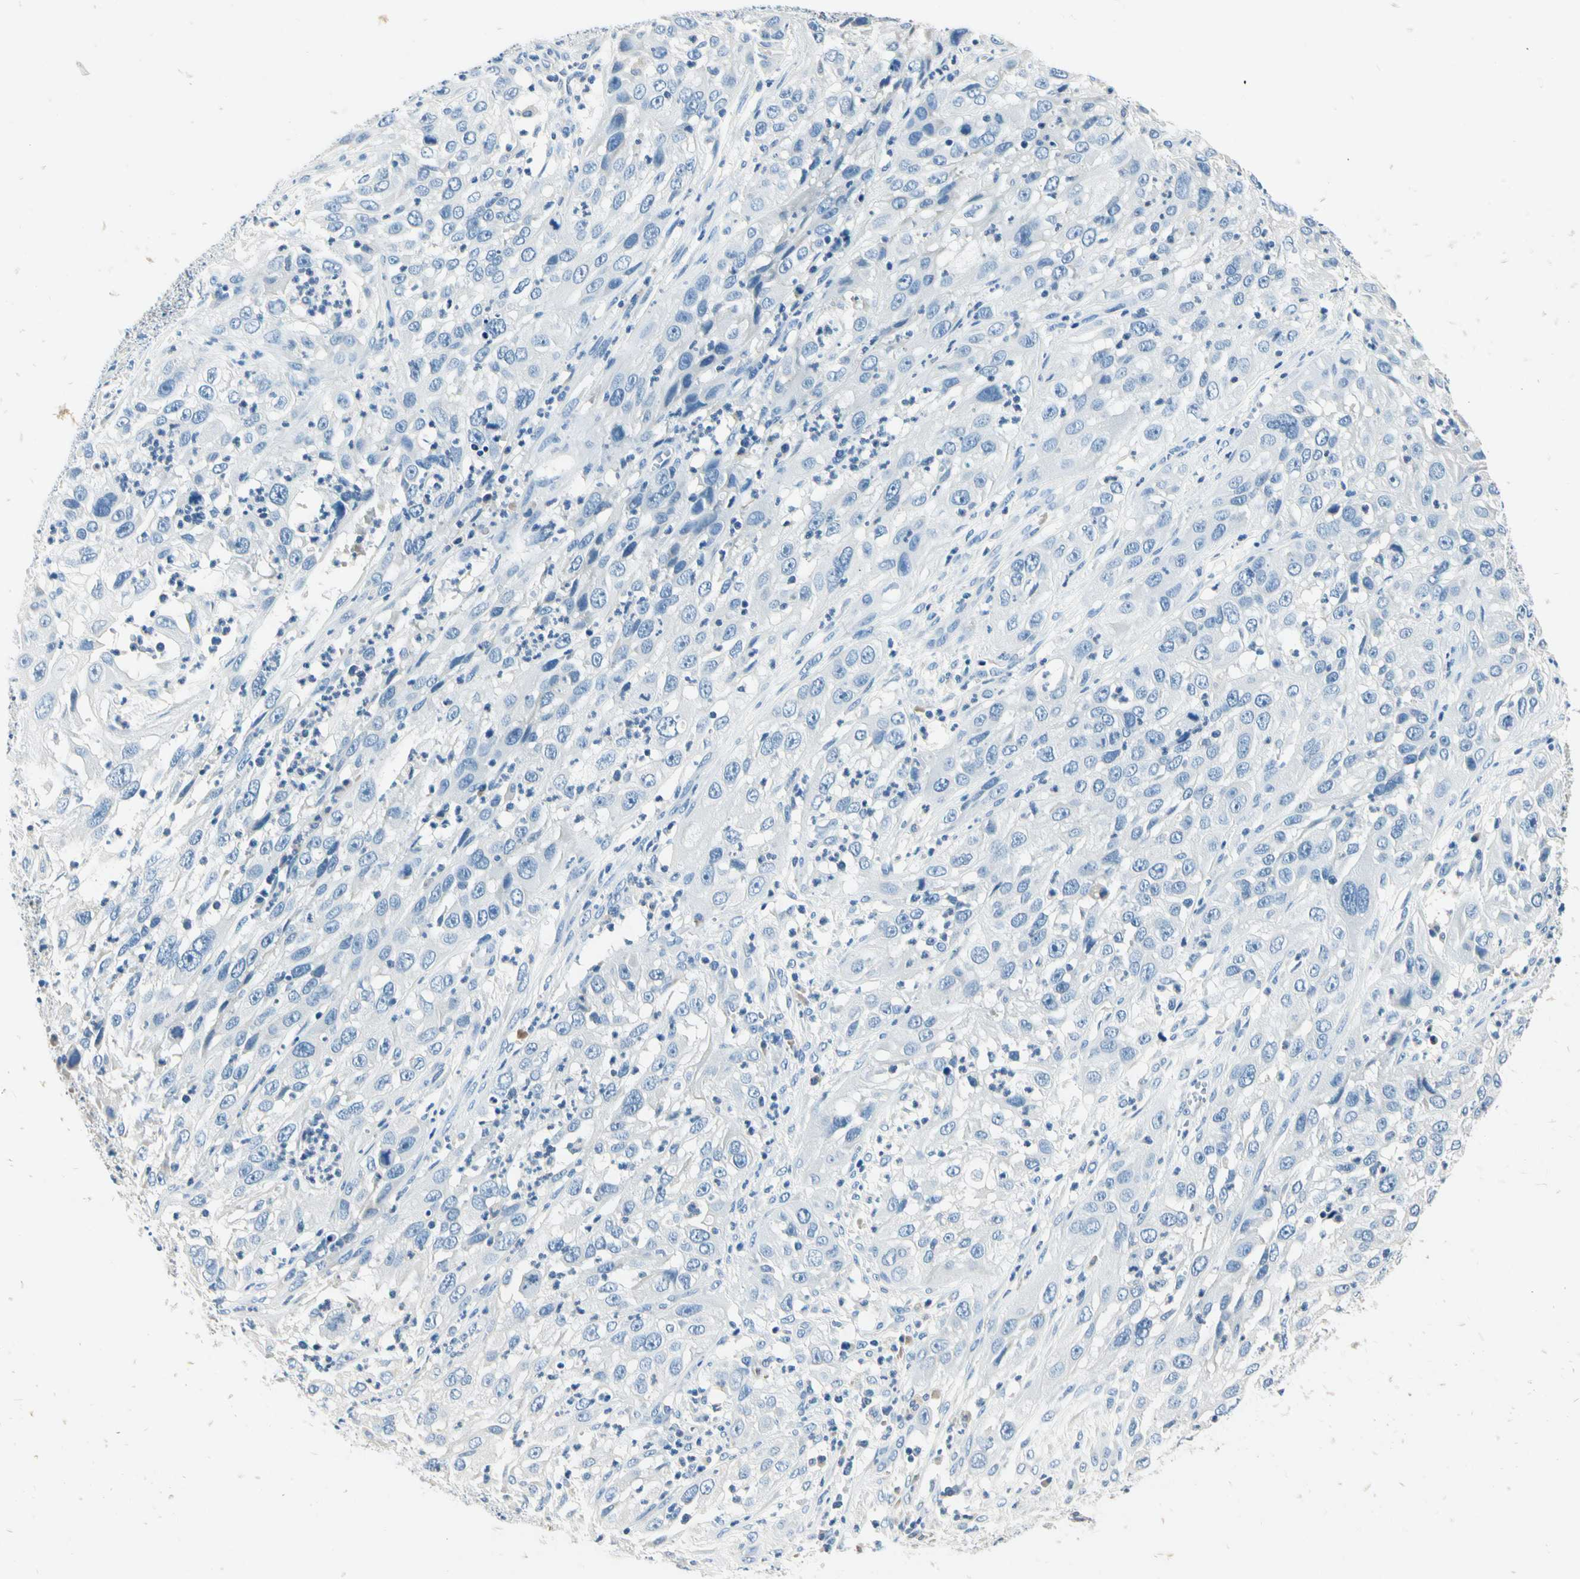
{"staining": {"intensity": "negative", "quantity": "none", "location": "none"}, "tissue": "cervical cancer", "cell_type": "Tumor cells", "image_type": "cancer", "snomed": [{"axis": "morphology", "description": "Squamous cell carcinoma, NOS"}, {"axis": "topography", "description": "Cervix"}], "caption": "A photomicrograph of human cervical cancer (squamous cell carcinoma) is negative for staining in tumor cells.", "gene": "TGFBR3", "patient": {"sex": "female", "age": 32}}